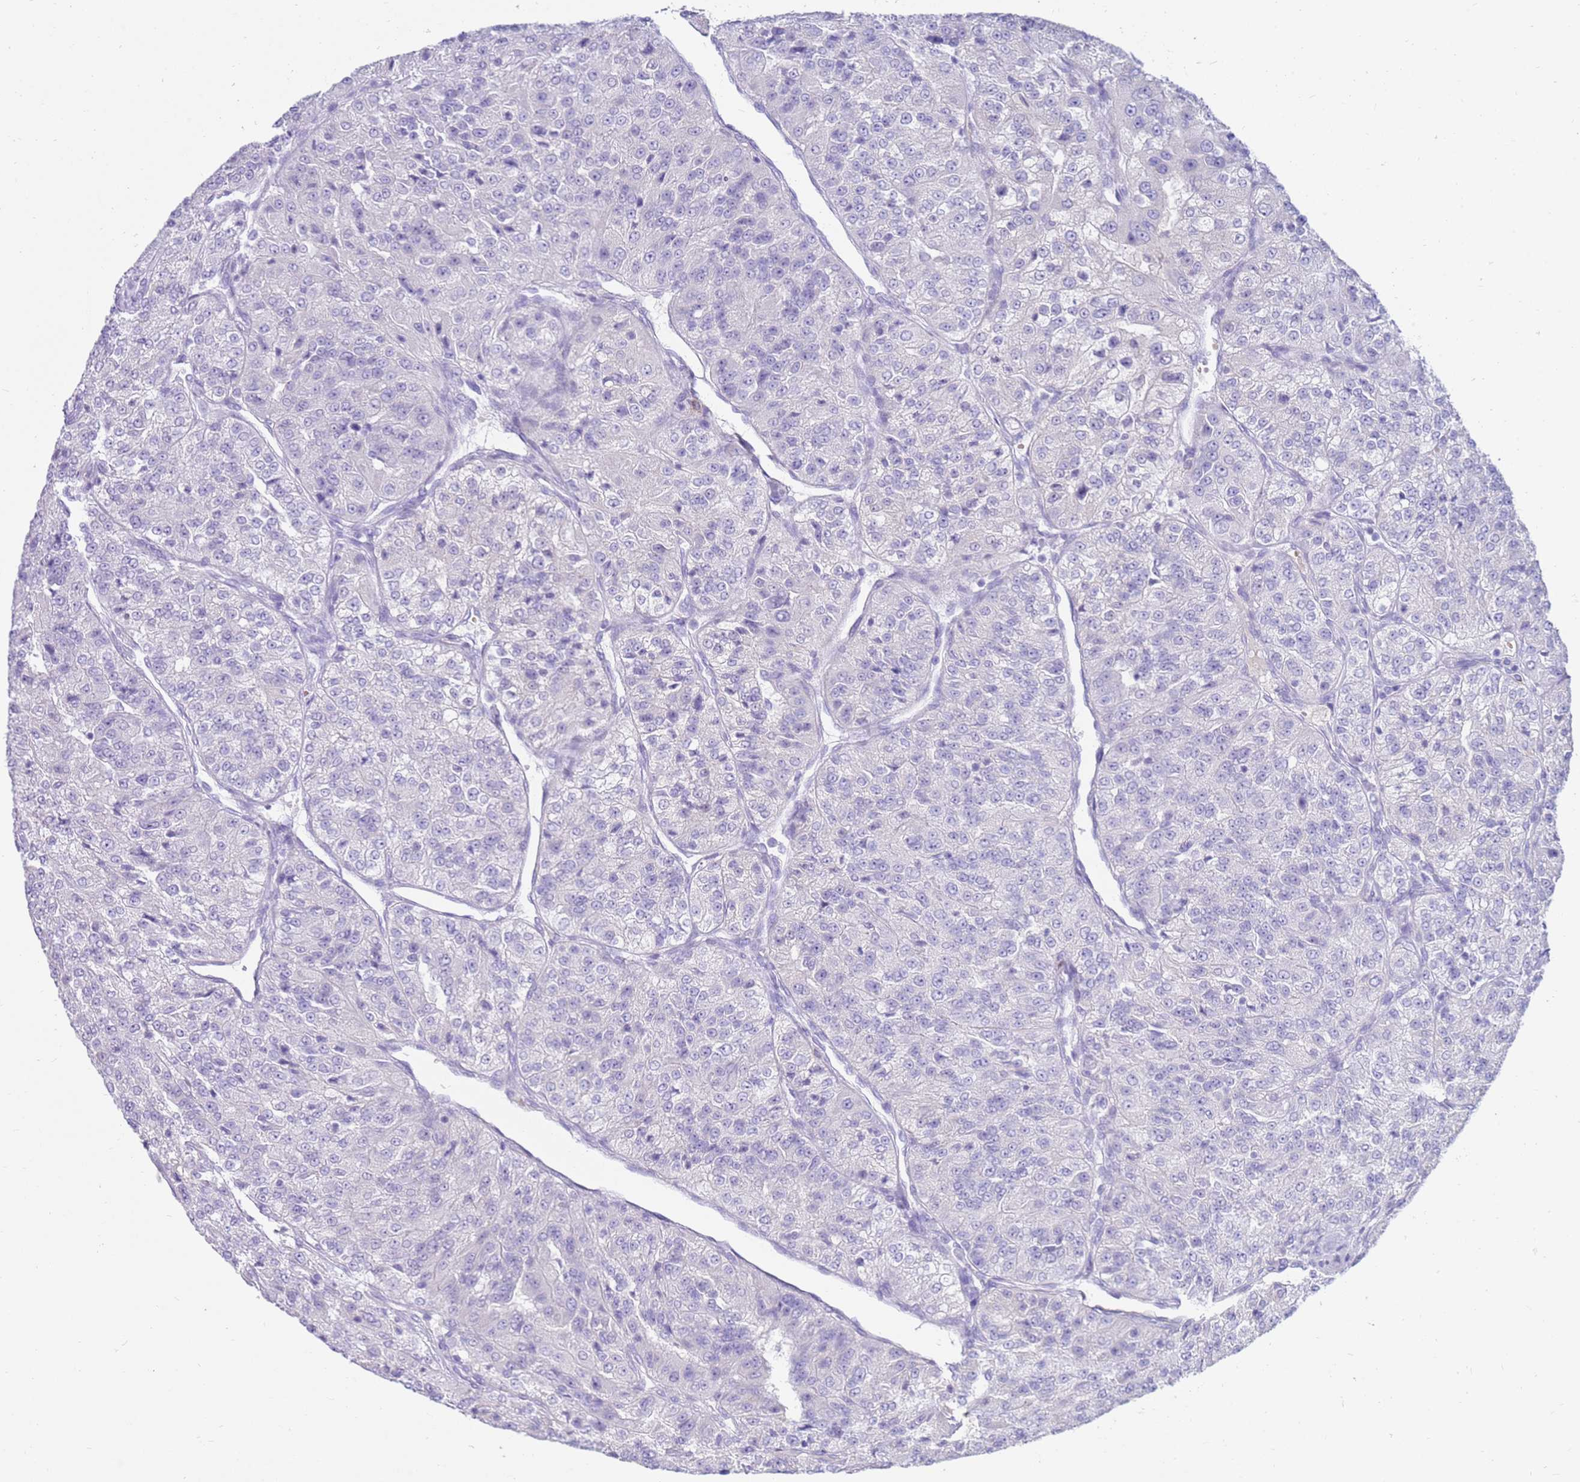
{"staining": {"intensity": "negative", "quantity": "none", "location": "none"}, "tissue": "renal cancer", "cell_type": "Tumor cells", "image_type": "cancer", "snomed": [{"axis": "morphology", "description": "Adenocarcinoma, NOS"}, {"axis": "topography", "description": "Kidney"}], "caption": "Renal cancer was stained to show a protein in brown. There is no significant staining in tumor cells. (Brightfield microscopy of DAB (3,3'-diaminobenzidine) immunohistochemistry (IHC) at high magnification).", "gene": "EVPLL", "patient": {"sex": "female", "age": 63}}